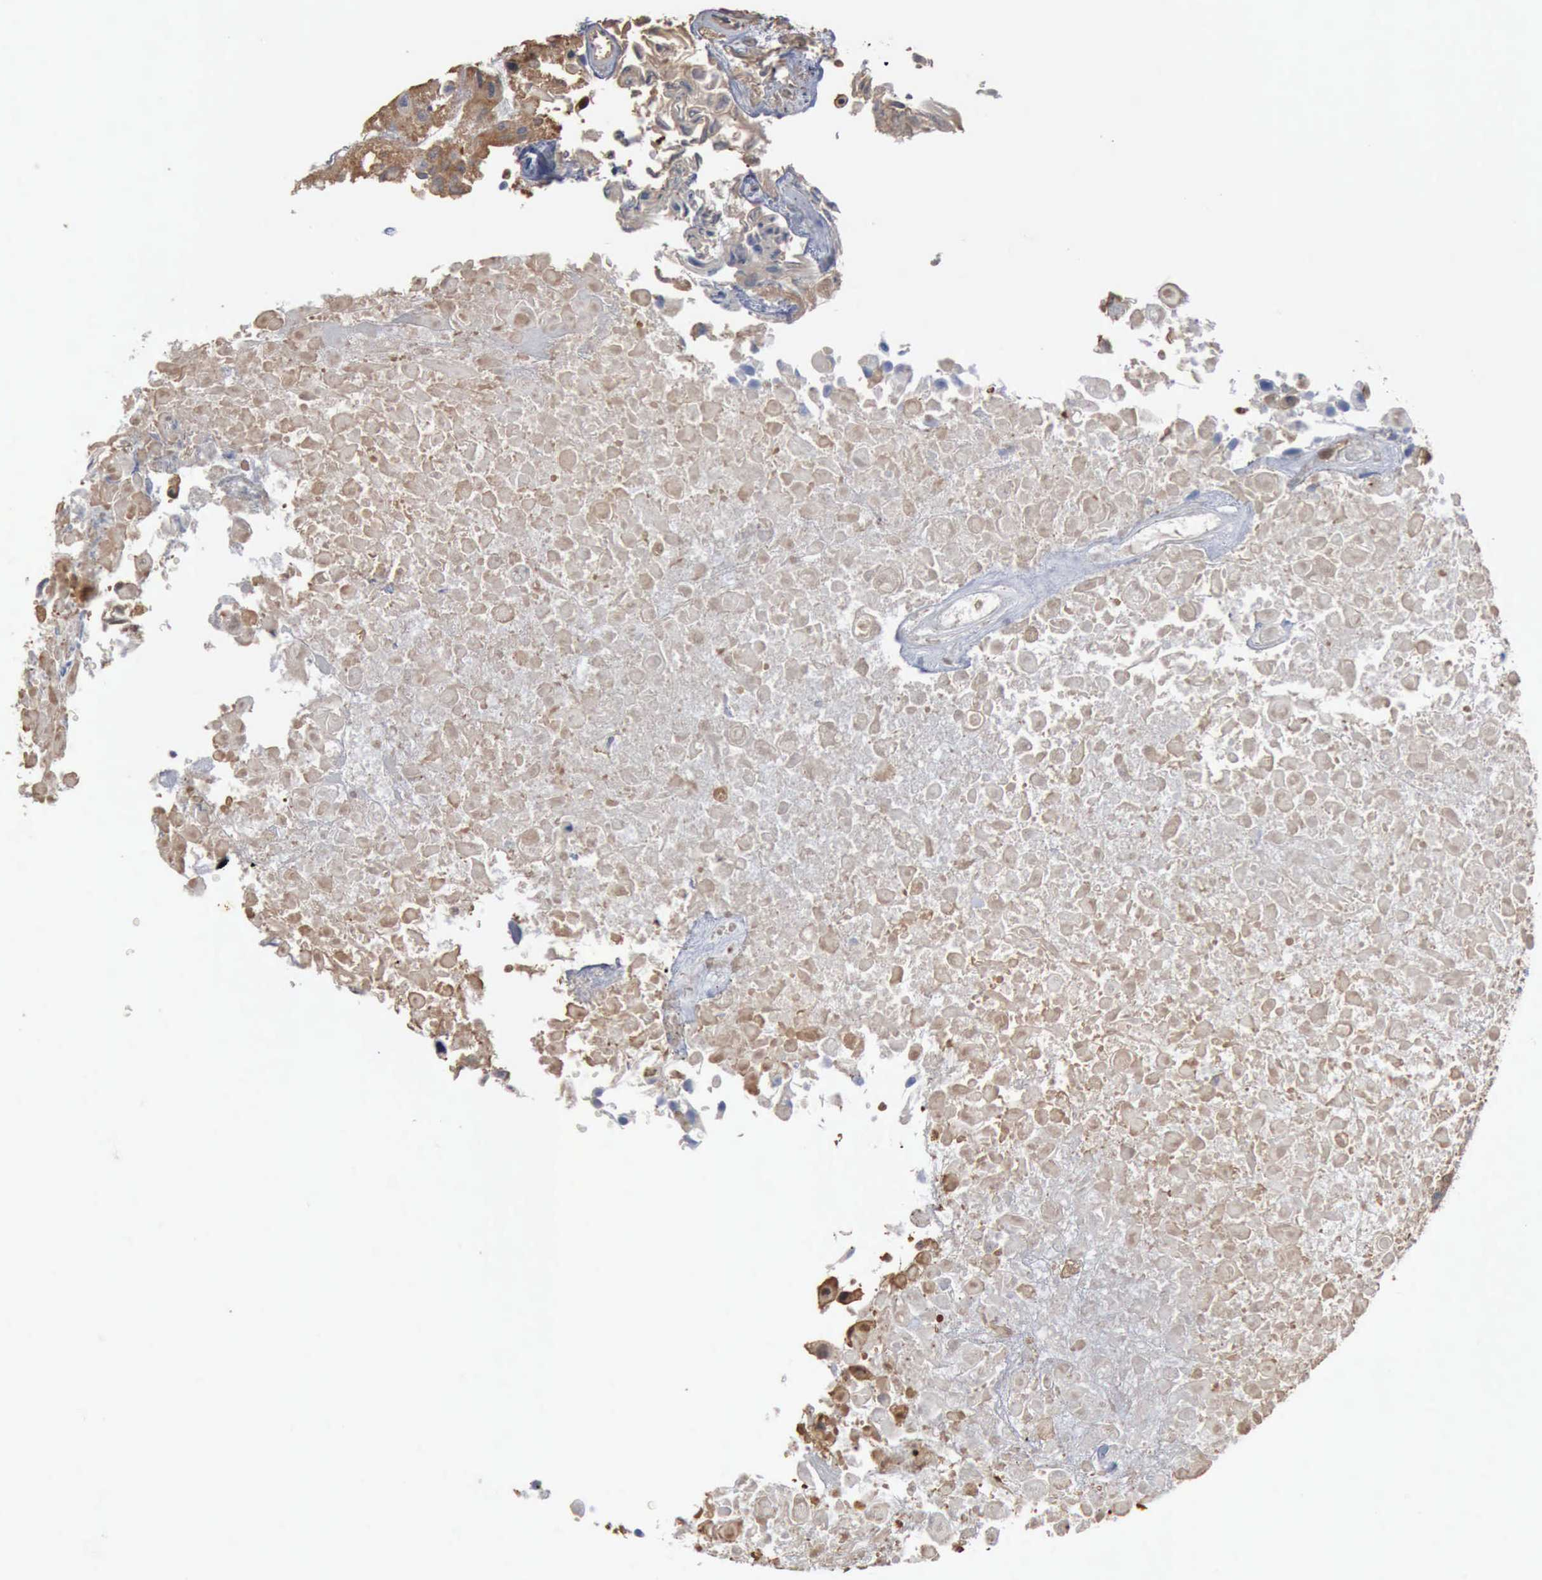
{"staining": {"intensity": "moderate", "quantity": ">75%", "location": "cytoplasmic/membranous"}, "tissue": "urothelial cancer", "cell_type": "Tumor cells", "image_type": "cancer", "snomed": [{"axis": "morphology", "description": "Urothelial carcinoma, High grade"}, {"axis": "topography", "description": "Urinary bladder"}], "caption": "Urothelial carcinoma (high-grade) stained for a protein (brown) exhibits moderate cytoplasmic/membranous positive positivity in approximately >75% of tumor cells.", "gene": "FSCN1", "patient": {"sex": "male", "age": 56}}